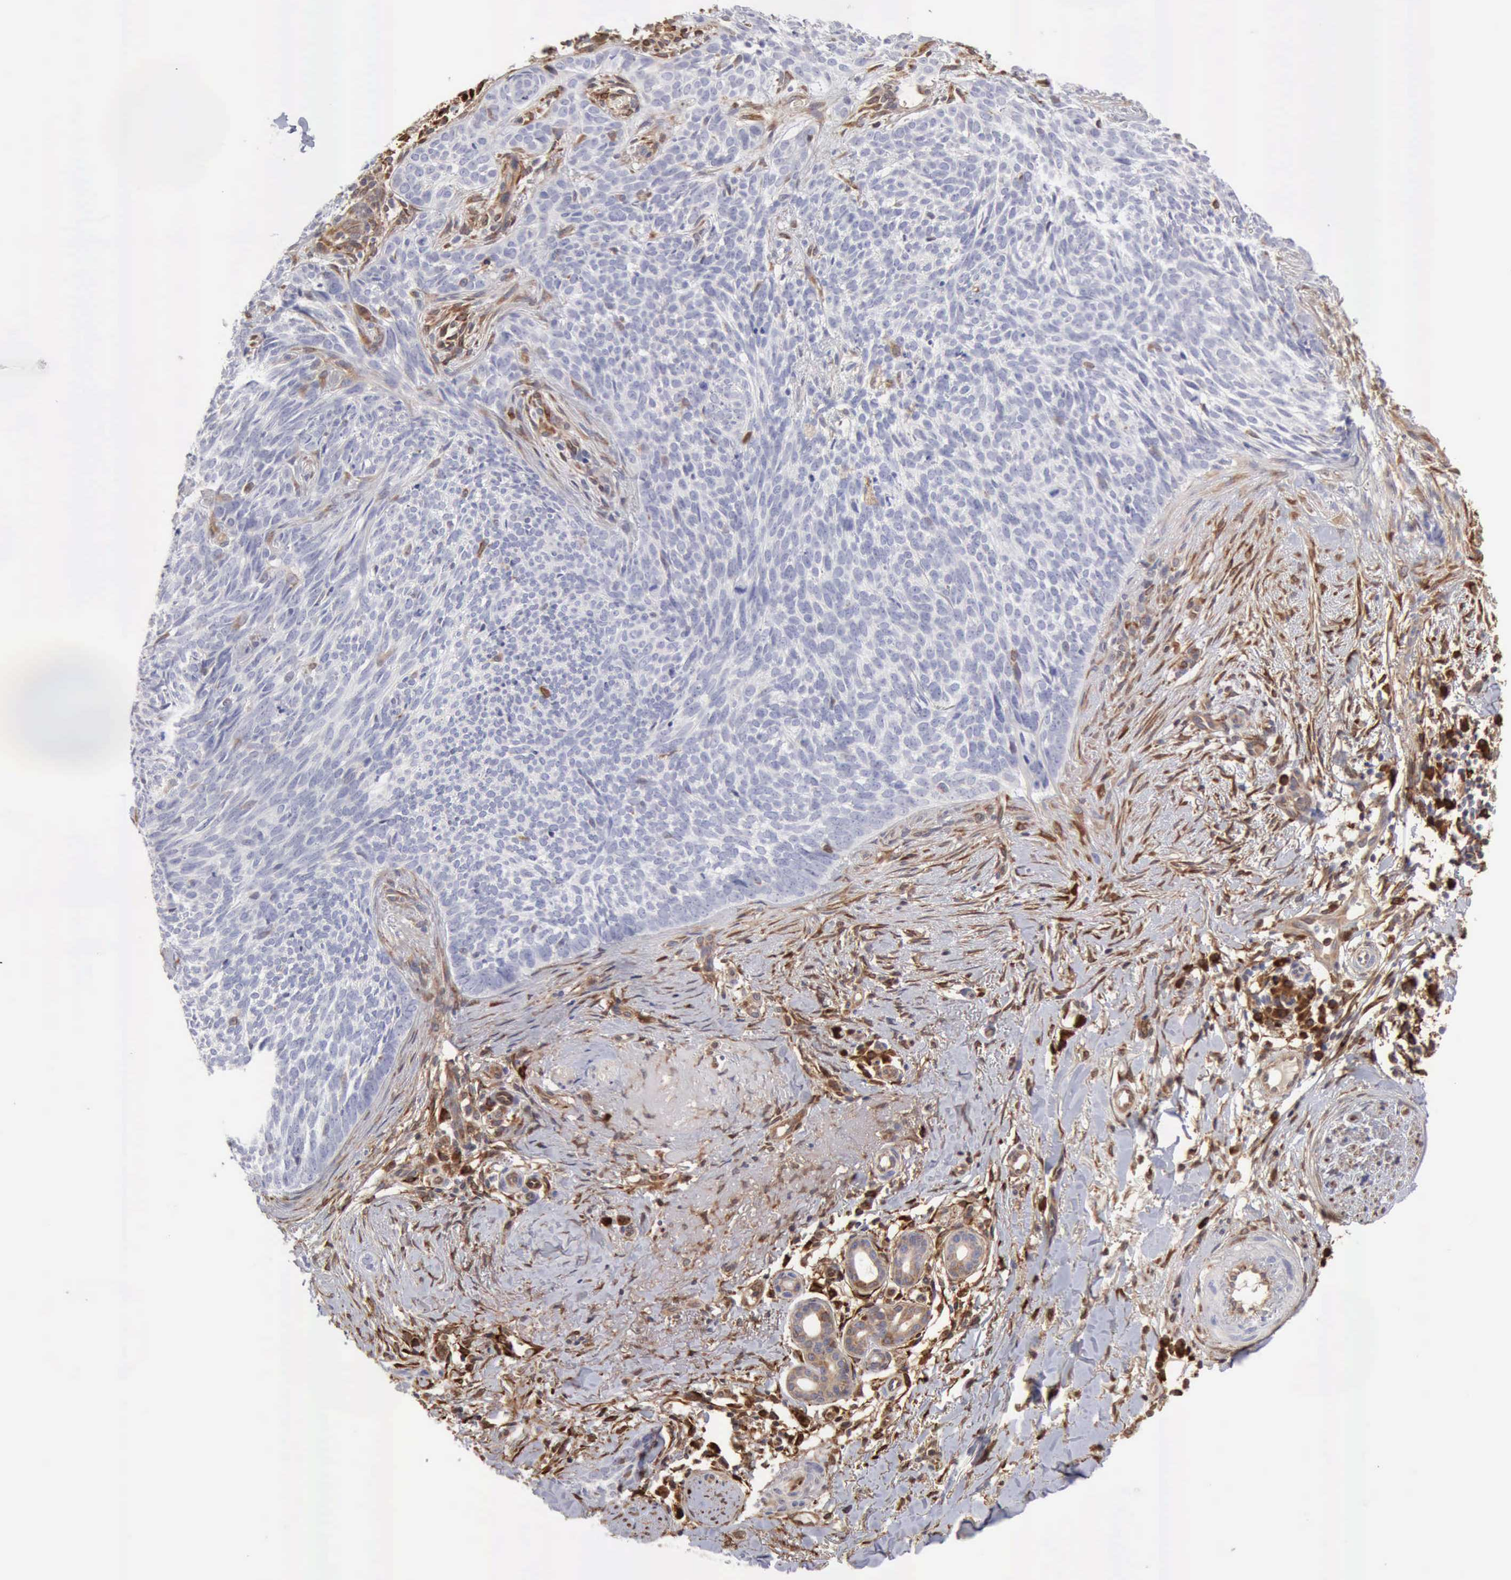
{"staining": {"intensity": "negative", "quantity": "none", "location": "none"}, "tissue": "skin cancer", "cell_type": "Tumor cells", "image_type": "cancer", "snomed": [{"axis": "morphology", "description": "Basal cell carcinoma"}, {"axis": "topography", "description": "Skin"}], "caption": "The immunohistochemistry (IHC) micrograph has no significant positivity in tumor cells of basal cell carcinoma (skin) tissue. (Stains: DAB immunohistochemistry (IHC) with hematoxylin counter stain, Microscopy: brightfield microscopy at high magnification).", "gene": "APOL2", "patient": {"sex": "female", "age": 81}}